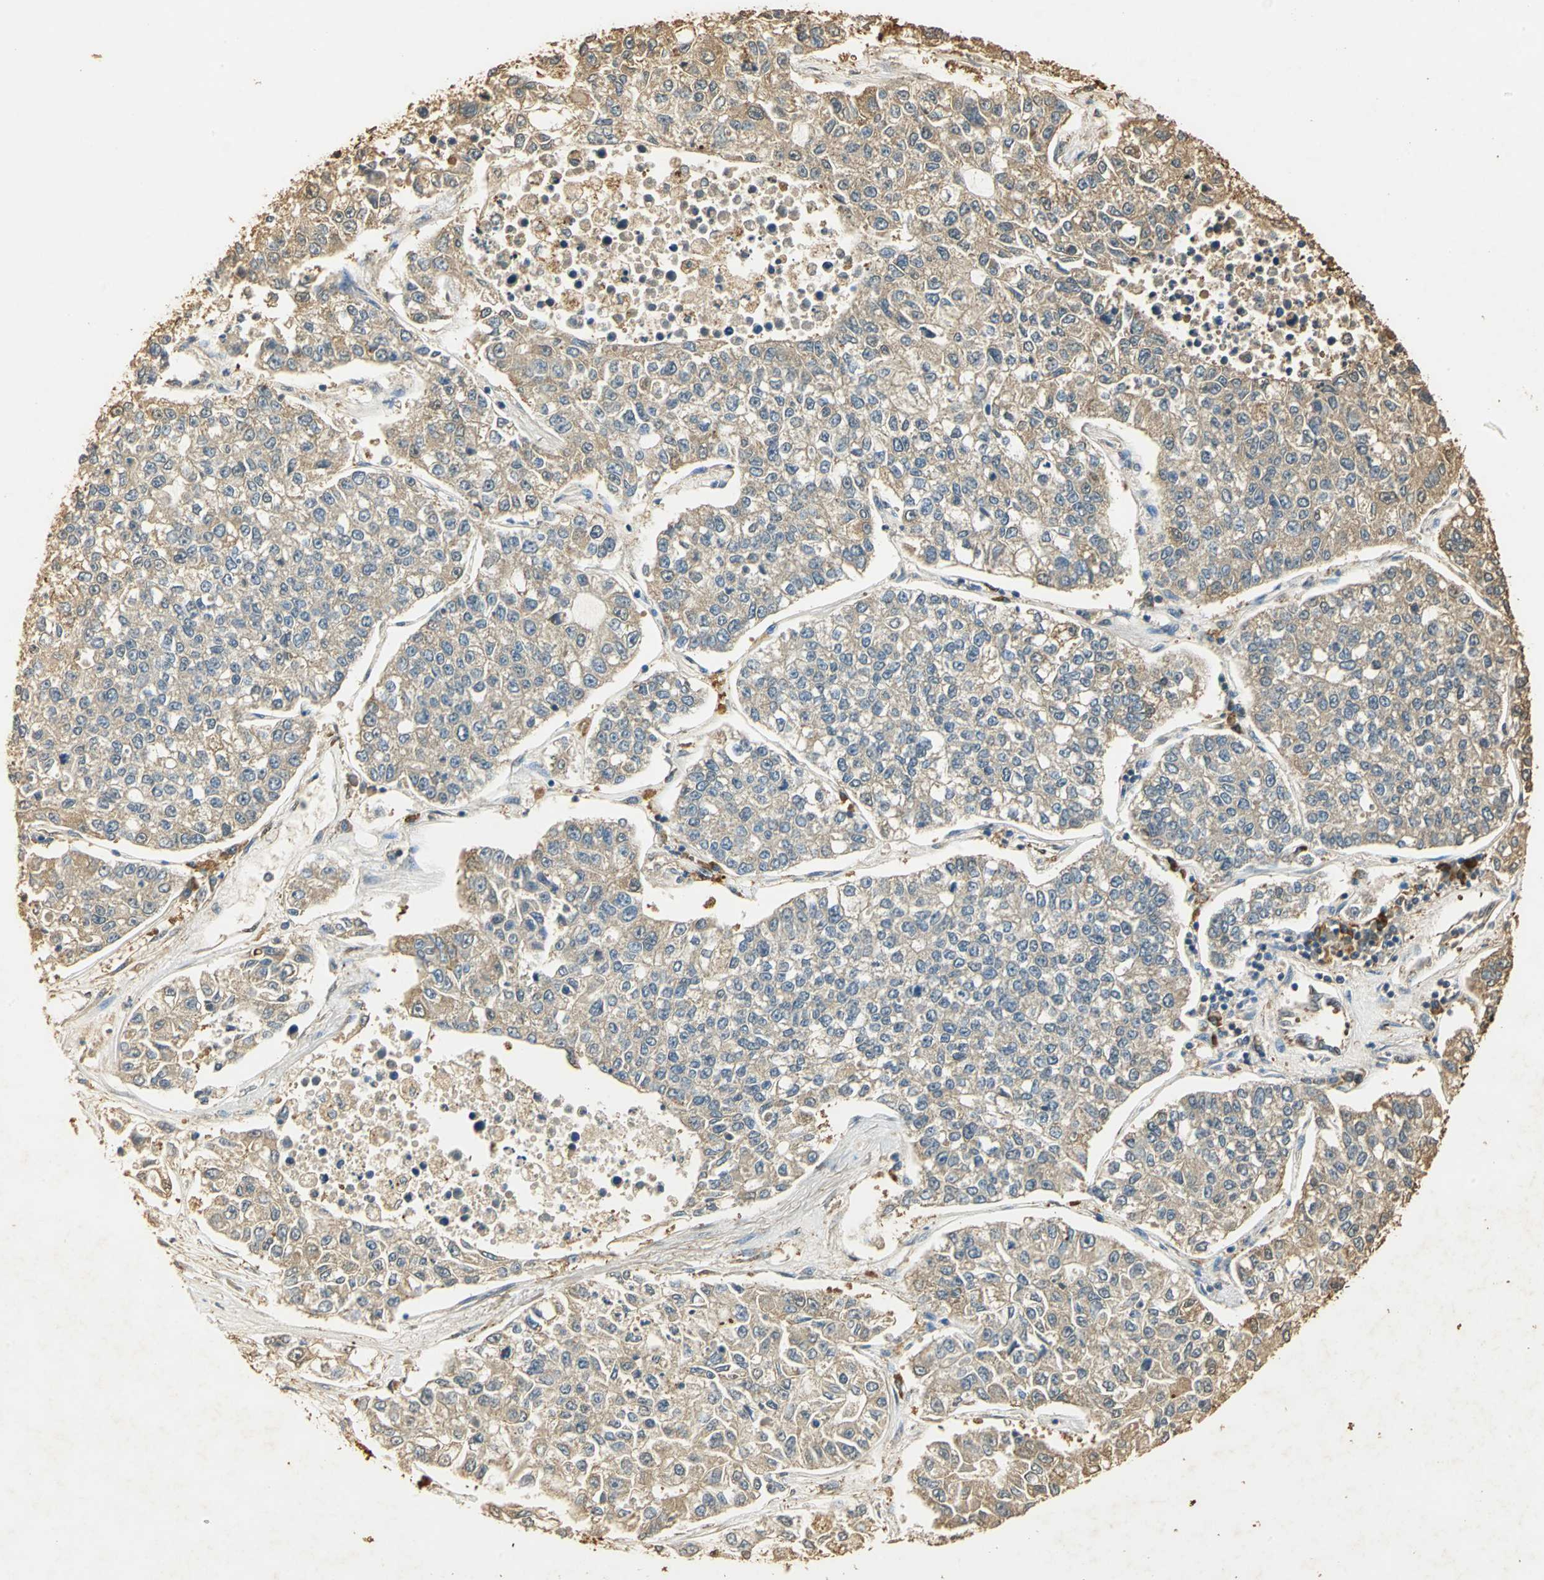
{"staining": {"intensity": "weak", "quantity": ">75%", "location": "cytoplasmic/membranous"}, "tissue": "lung cancer", "cell_type": "Tumor cells", "image_type": "cancer", "snomed": [{"axis": "morphology", "description": "Adenocarcinoma, NOS"}, {"axis": "topography", "description": "Lung"}], "caption": "Lung adenocarcinoma stained with DAB IHC demonstrates low levels of weak cytoplasmic/membranous expression in approximately >75% of tumor cells.", "gene": "GAPDH", "patient": {"sex": "male", "age": 49}}